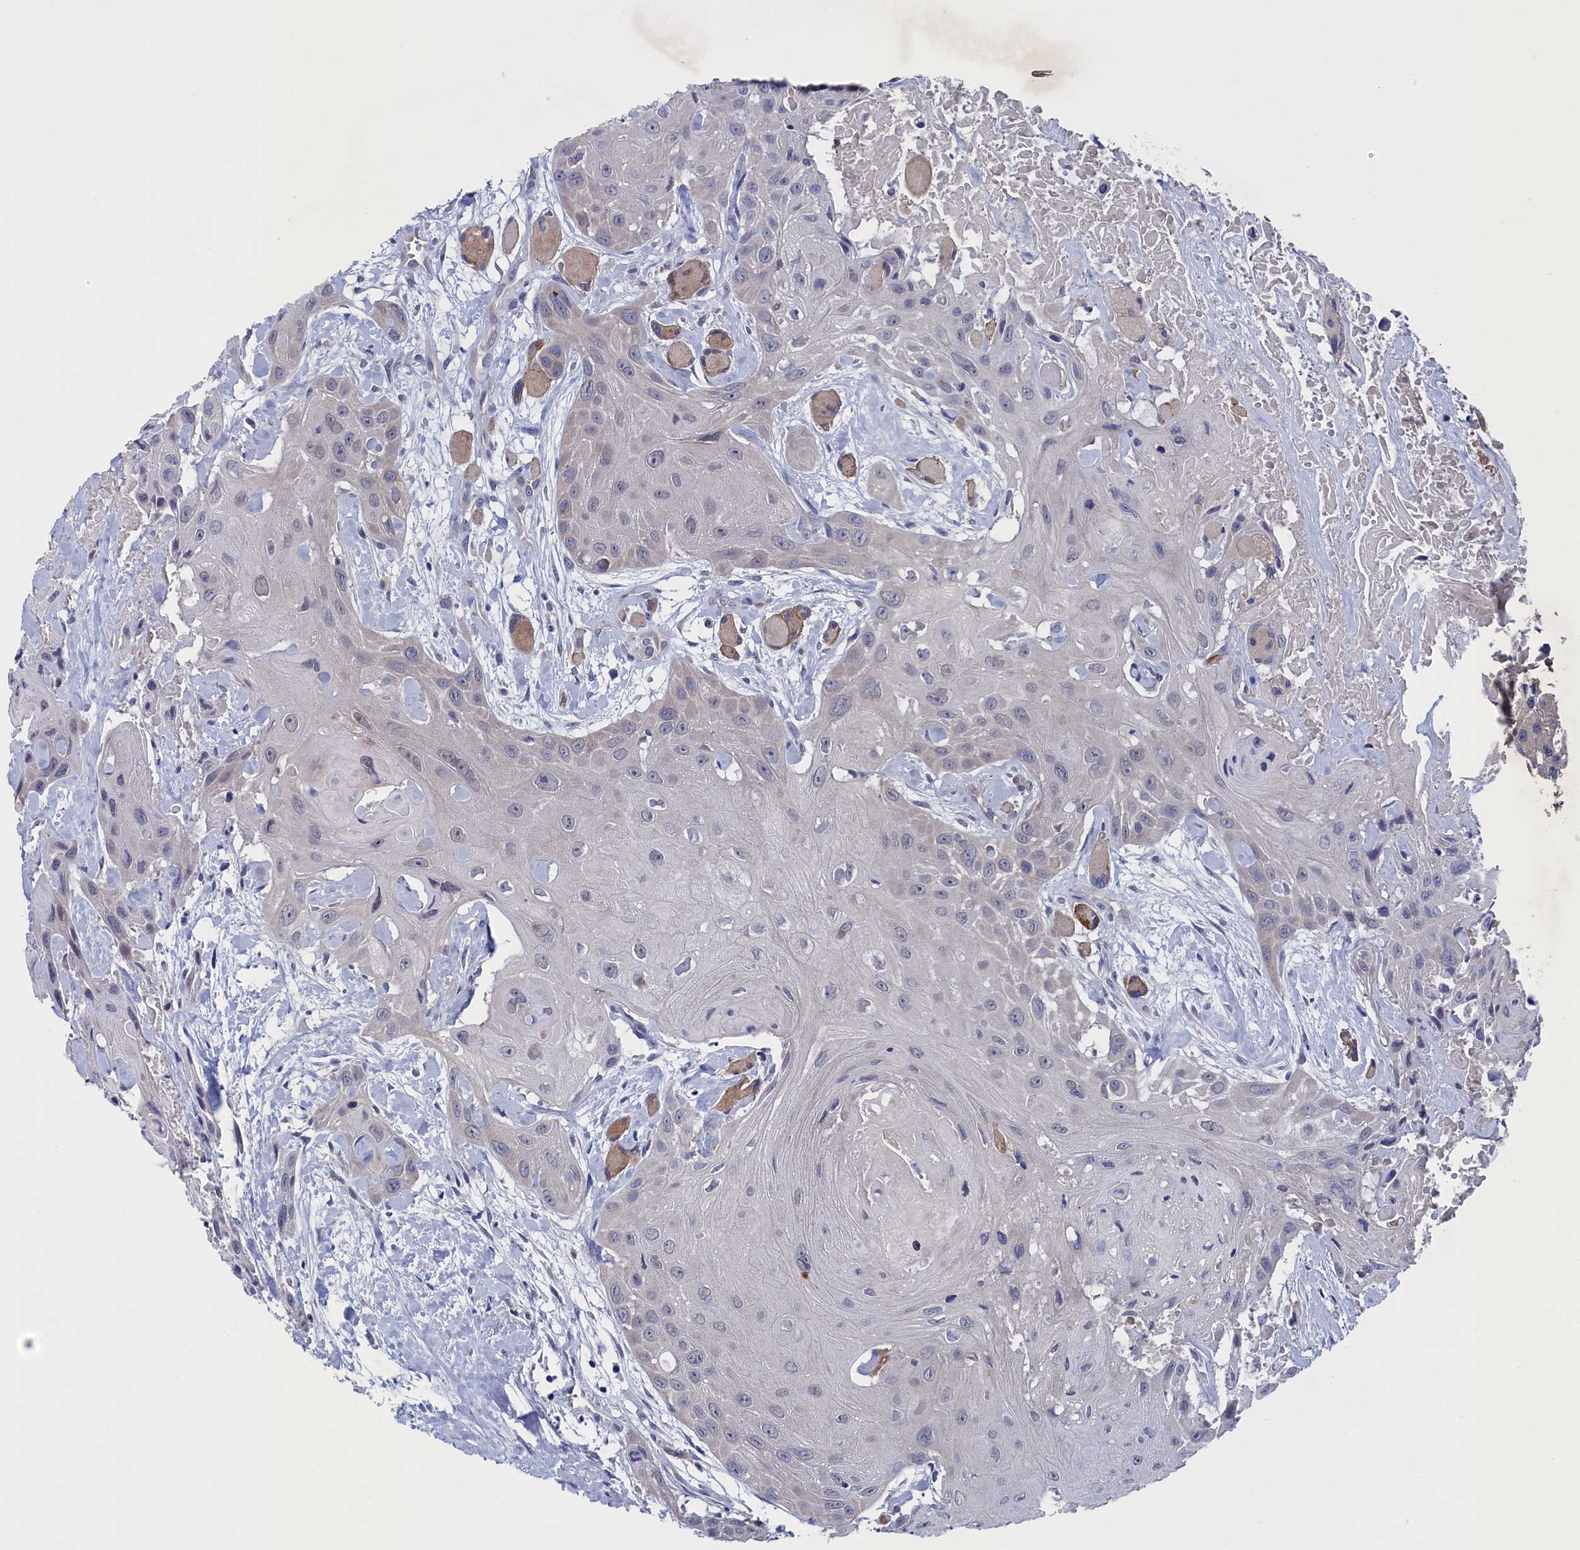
{"staining": {"intensity": "weak", "quantity": "<25%", "location": "cytoplasmic/membranous"}, "tissue": "head and neck cancer", "cell_type": "Tumor cells", "image_type": "cancer", "snomed": [{"axis": "morphology", "description": "Squamous cell carcinoma, NOS"}, {"axis": "topography", "description": "Head-Neck"}], "caption": "Head and neck squamous cell carcinoma was stained to show a protein in brown. There is no significant staining in tumor cells. (DAB IHC visualized using brightfield microscopy, high magnification).", "gene": "SPATA13", "patient": {"sex": "male", "age": 81}}